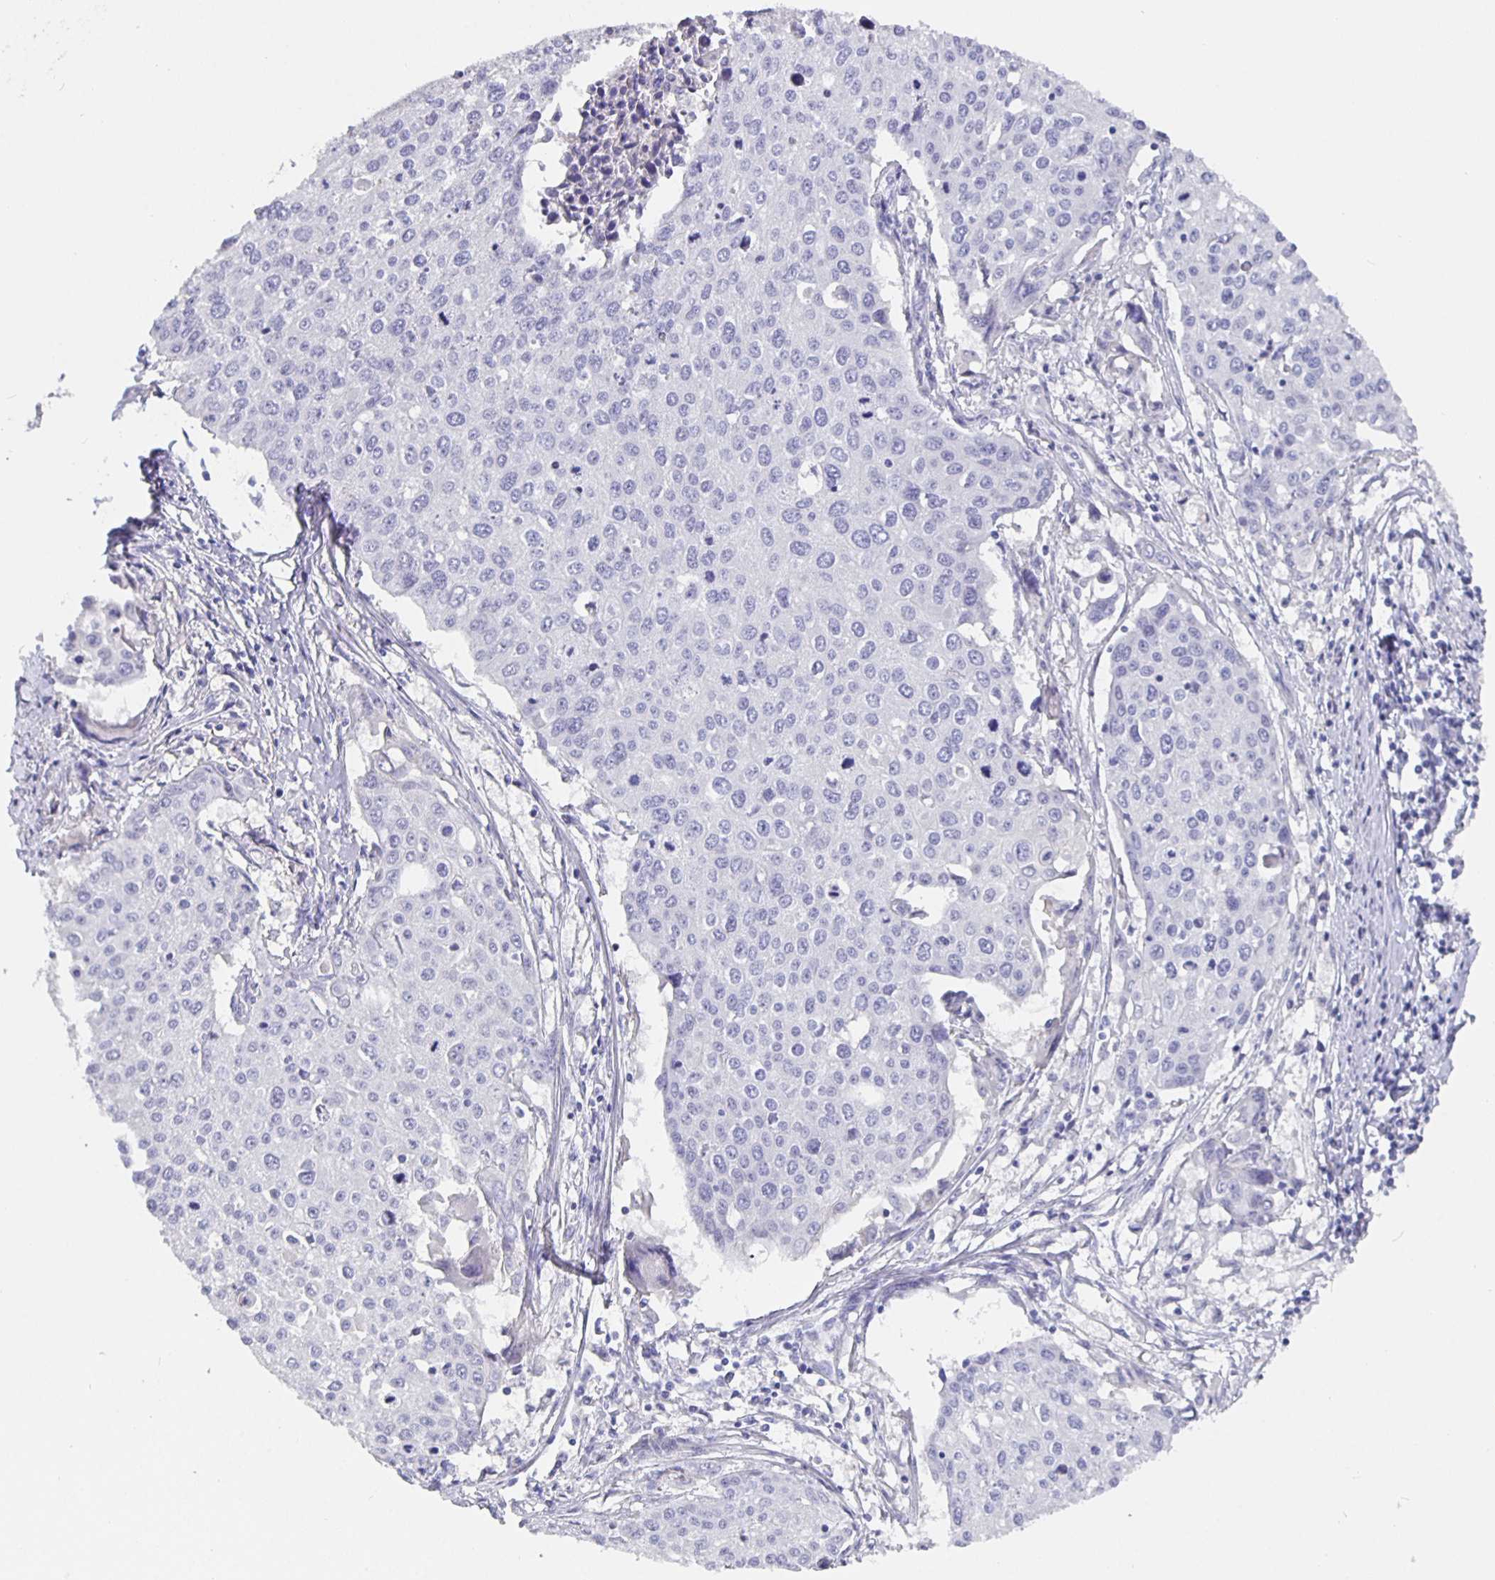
{"staining": {"intensity": "negative", "quantity": "none", "location": "none"}, "tissue": "cervical cancer", "cell_type": "Tumor cells", "image_type": "cancer", "snomed": [{"axis": "morphology", "description": "Squamous cell carcinoma, NOS"}, {"axis": "topography", "description": "Cervix"}], "caption": "Tumor cells show no significant protein staining in cervical cancer (squamous cell carcinoma).", "gene": "CFAP74", "patient": {"sex": "female", "age": 38}}